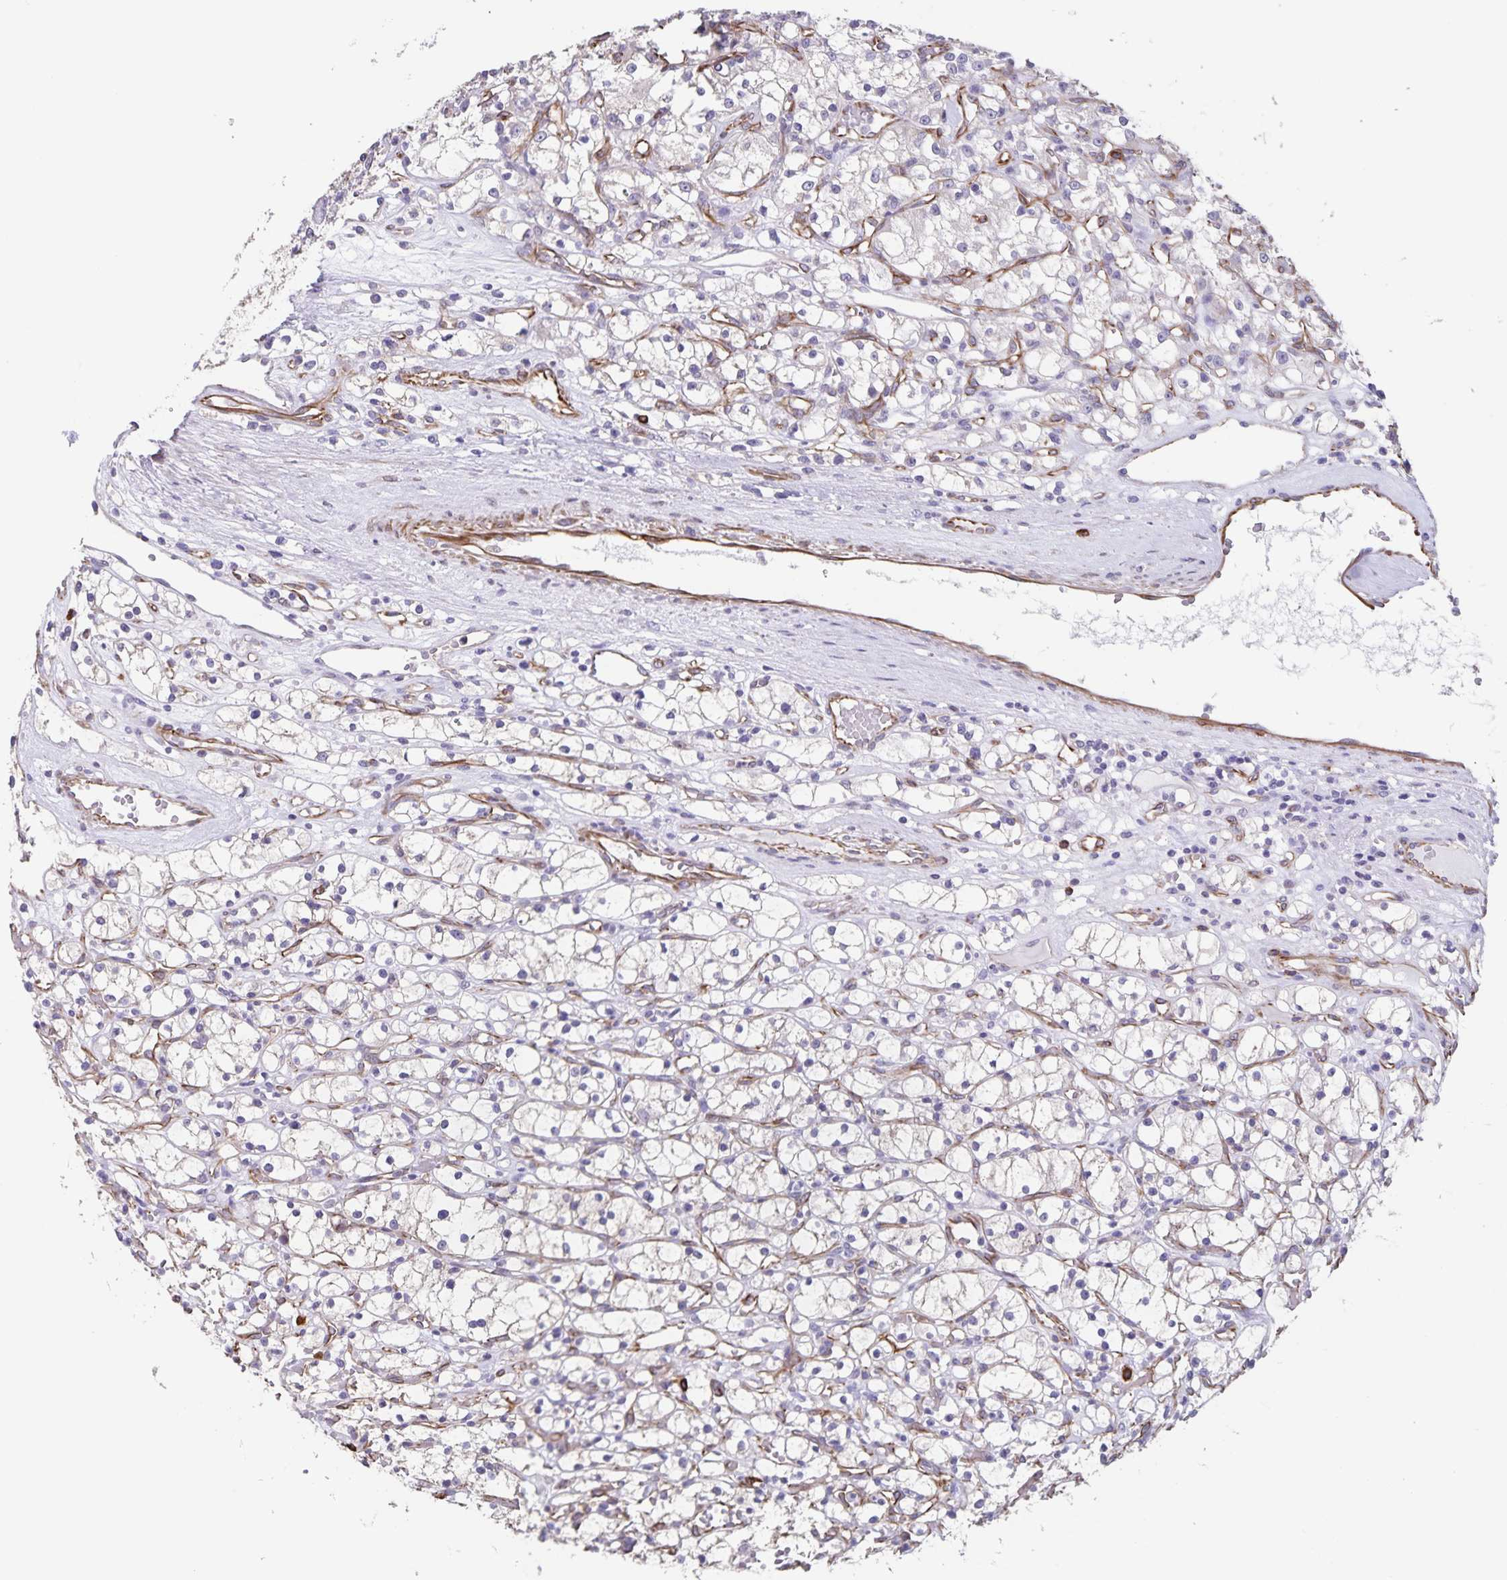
{"staining": {"intensity": "negative", "quantity": "none", "location": "none"}, "tissue": "renal cancer", "cell_type": "Tumor cells", "image_type": "cancer", "snomed": [{"axis": "morphology", "description": "Adenocarcinoma, NOS"}, {"axis": "topography", "description": "Kidney"}], "caption": "Immunohistochemical staining of human renal cancer displays no significant staining in tumor cells.", "gene": "SYNM", "patient": {"sex": "female", "age": 59}}